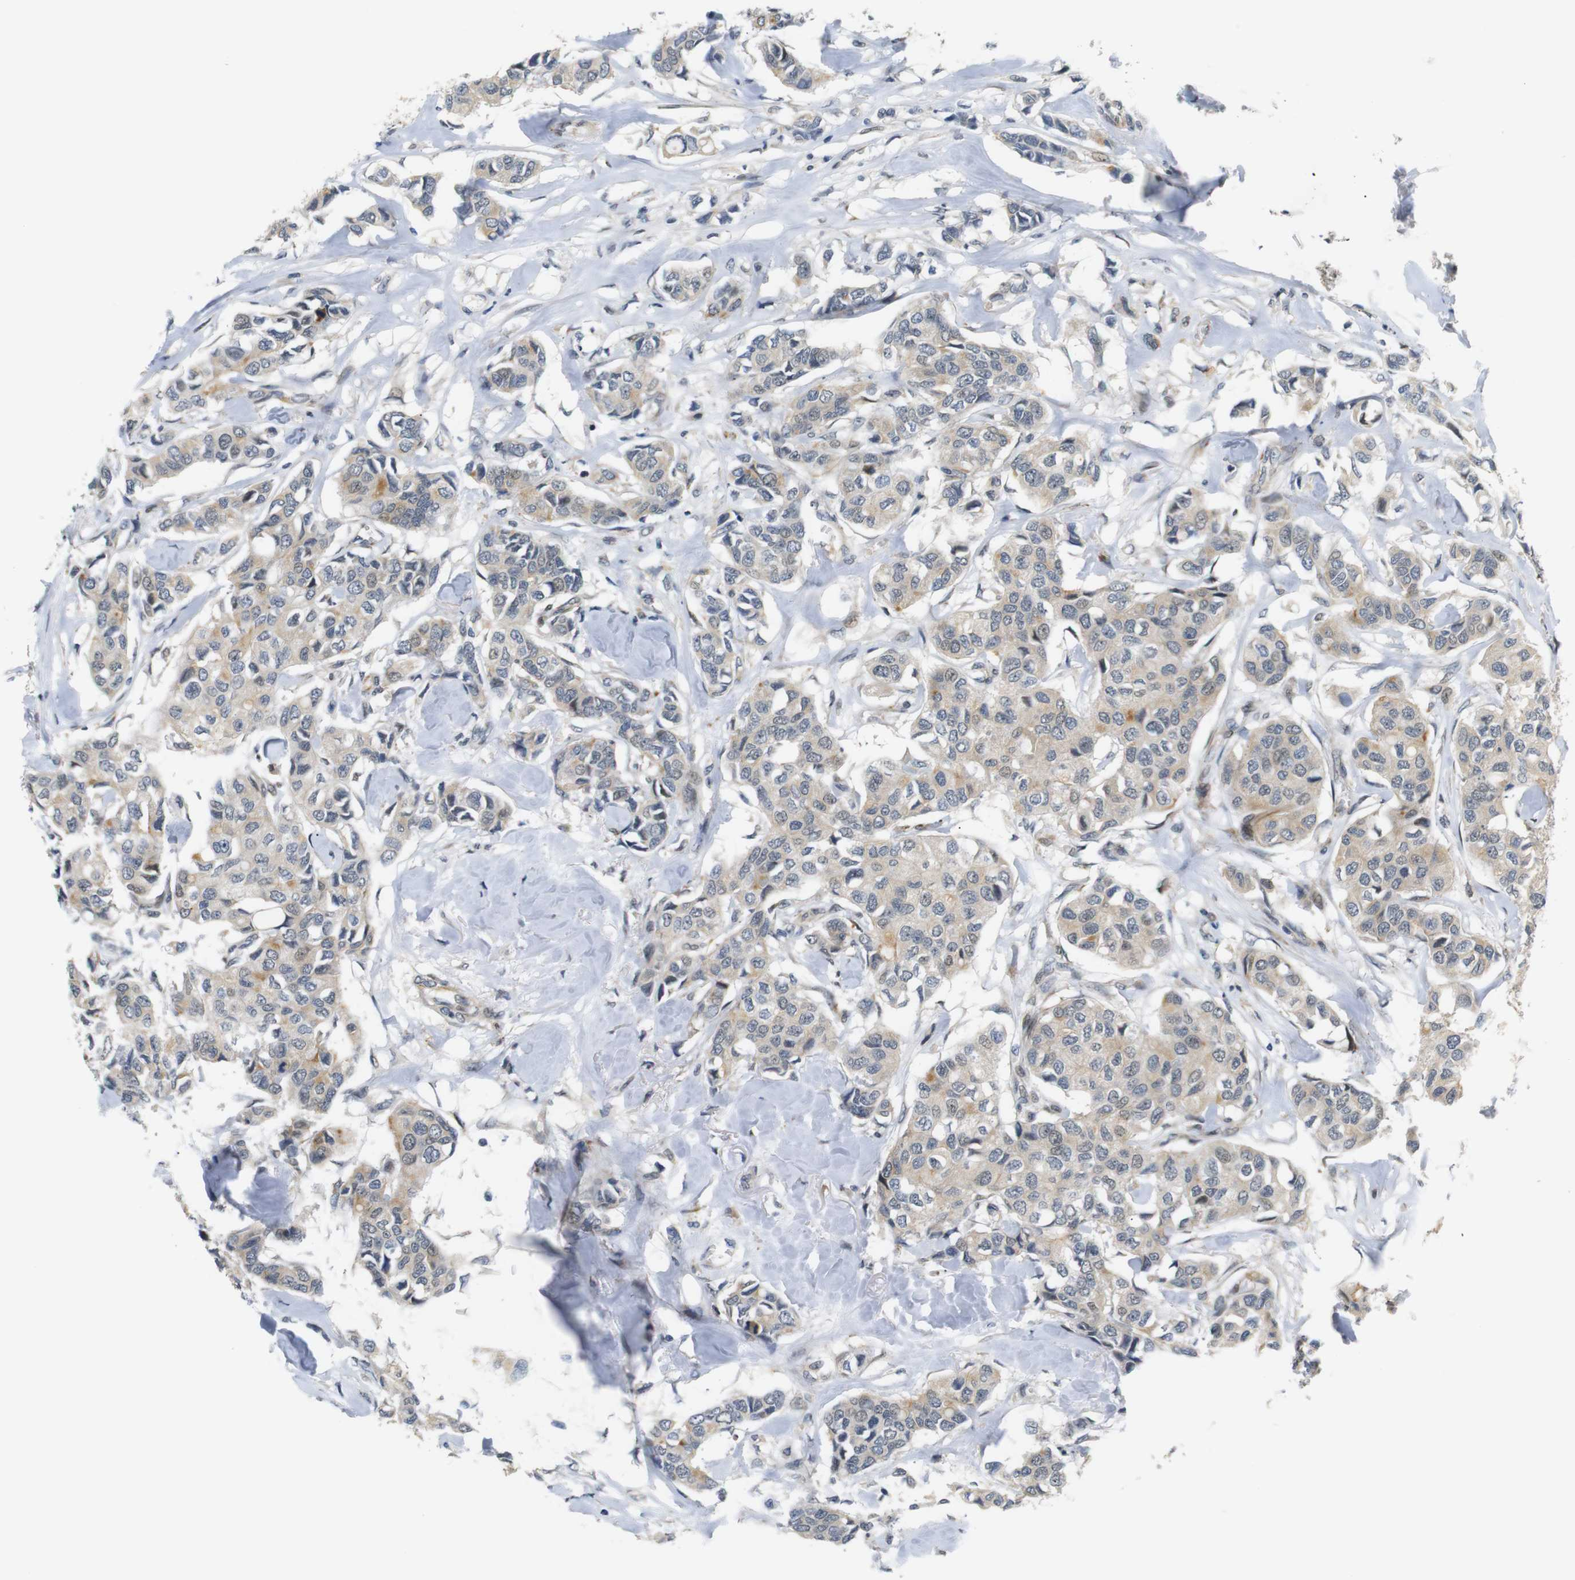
{"staining": {"intensity": "weak", "quantity": ">75%", "location": "cytoplasmic/membranous"}, "tissue": "breast cancer", "cell_type": "Tumor cells", "image_type": "cancer", "snomed": [{"axis": "morphology", "description": "Duct carcinoma"}, {"axis": "topography", "description": "Breast"}], "caption": "Breast cancer (infiltrating ductal carcinoma) stained for a protein displays weak cytoplasmic/membranous positivity in tumor cells.", "gene": "SYDE1", "patient": {"sex": "female", "age": 80}}